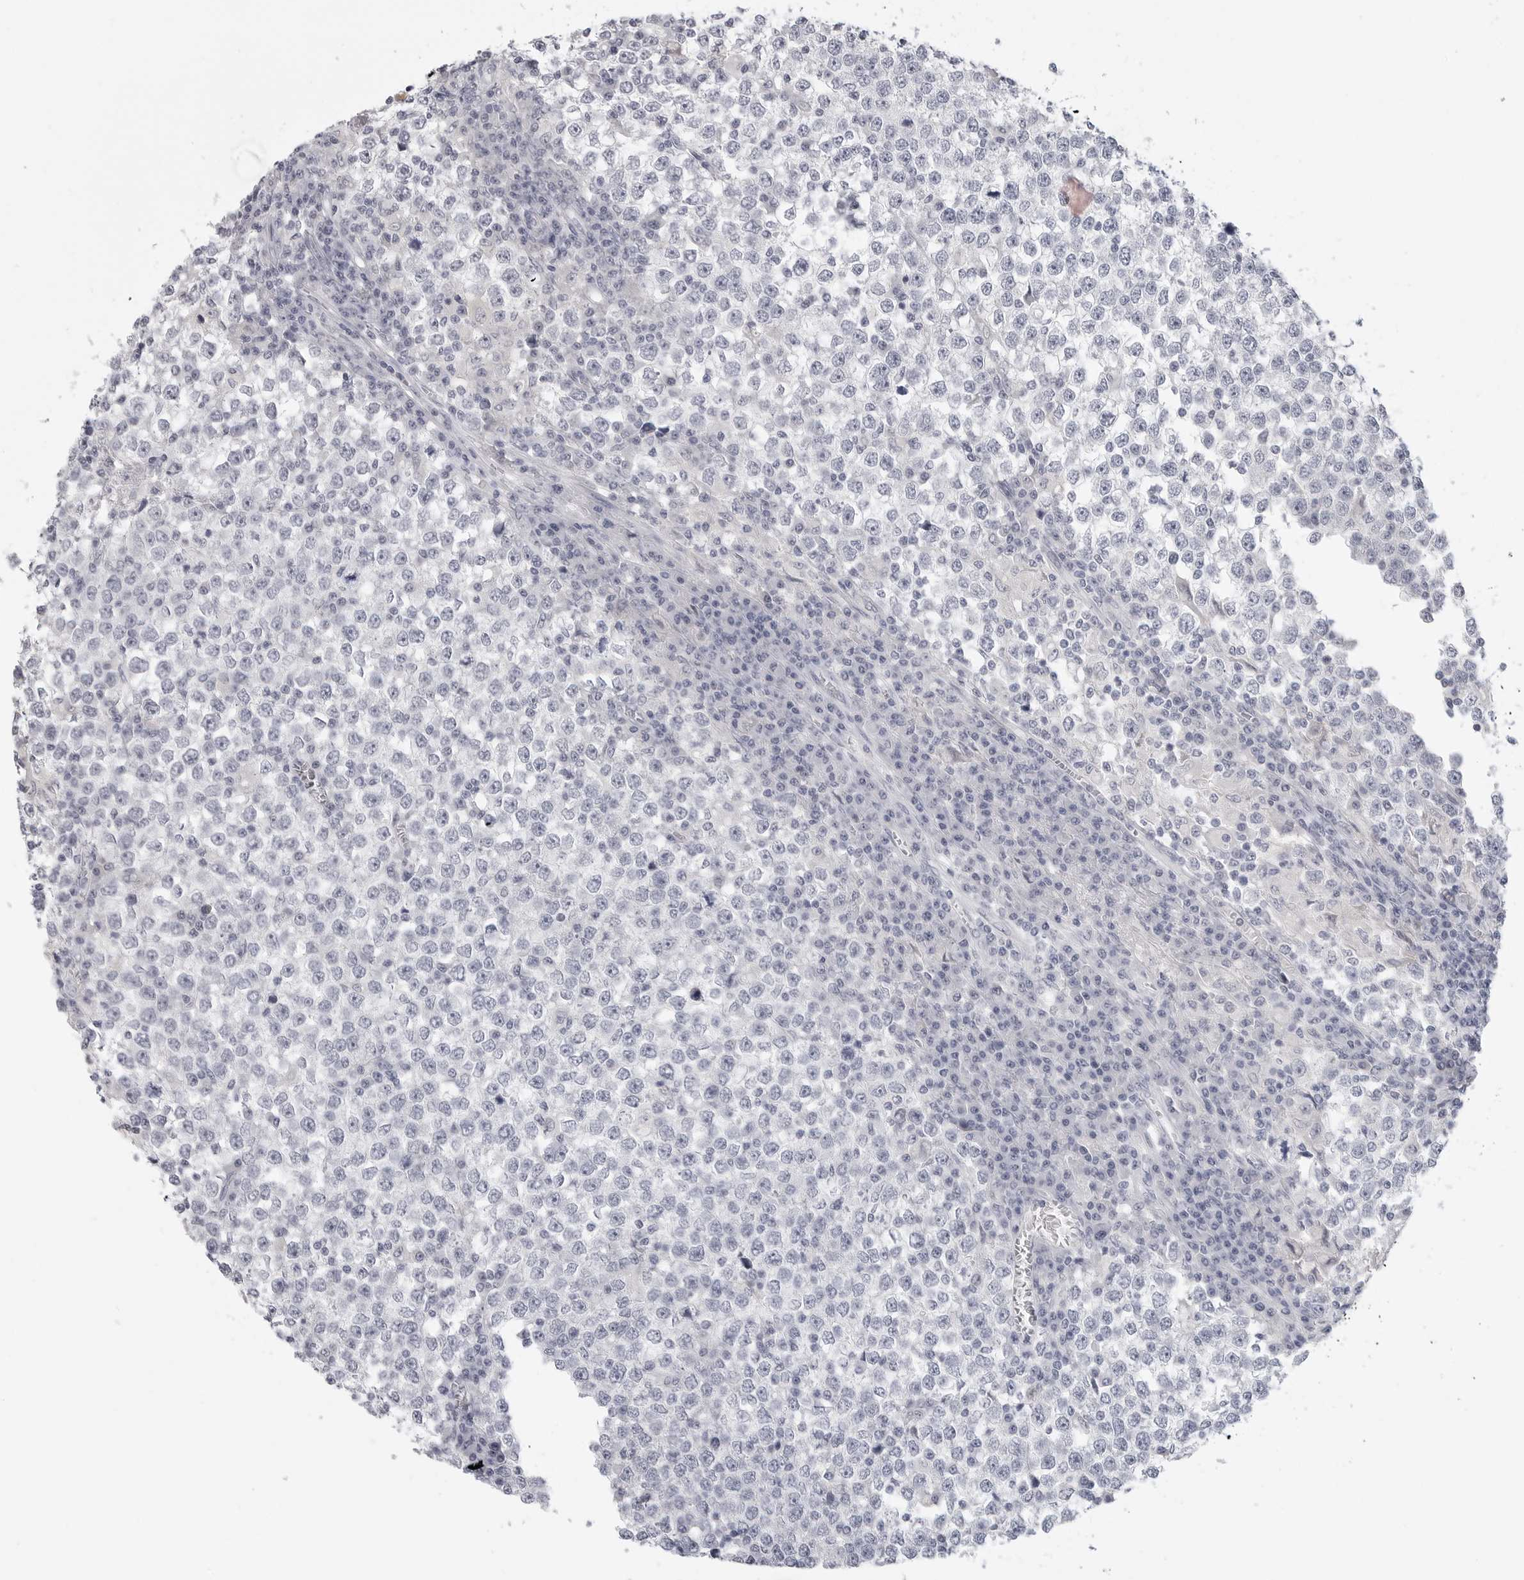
{"staining": {"intensity": "negative", "quantity": "none", "location": "none"}, "tissue": "testis cancer", "cell_type": "Tumor cells", "image_type": "cancer", "snomed": [{"axis": "morphology", "description": "Seminoma, NOS"}, {"axis": "topography", "description": "Testis"}], "caption": "IHC histopathology image of neoplastic tissue: human seminoma (testis) stained with DAB displays no significant protein staining in tumor cells.", "gene": "HMGCS2", "patient": {"sex": "male", "age": 65}}